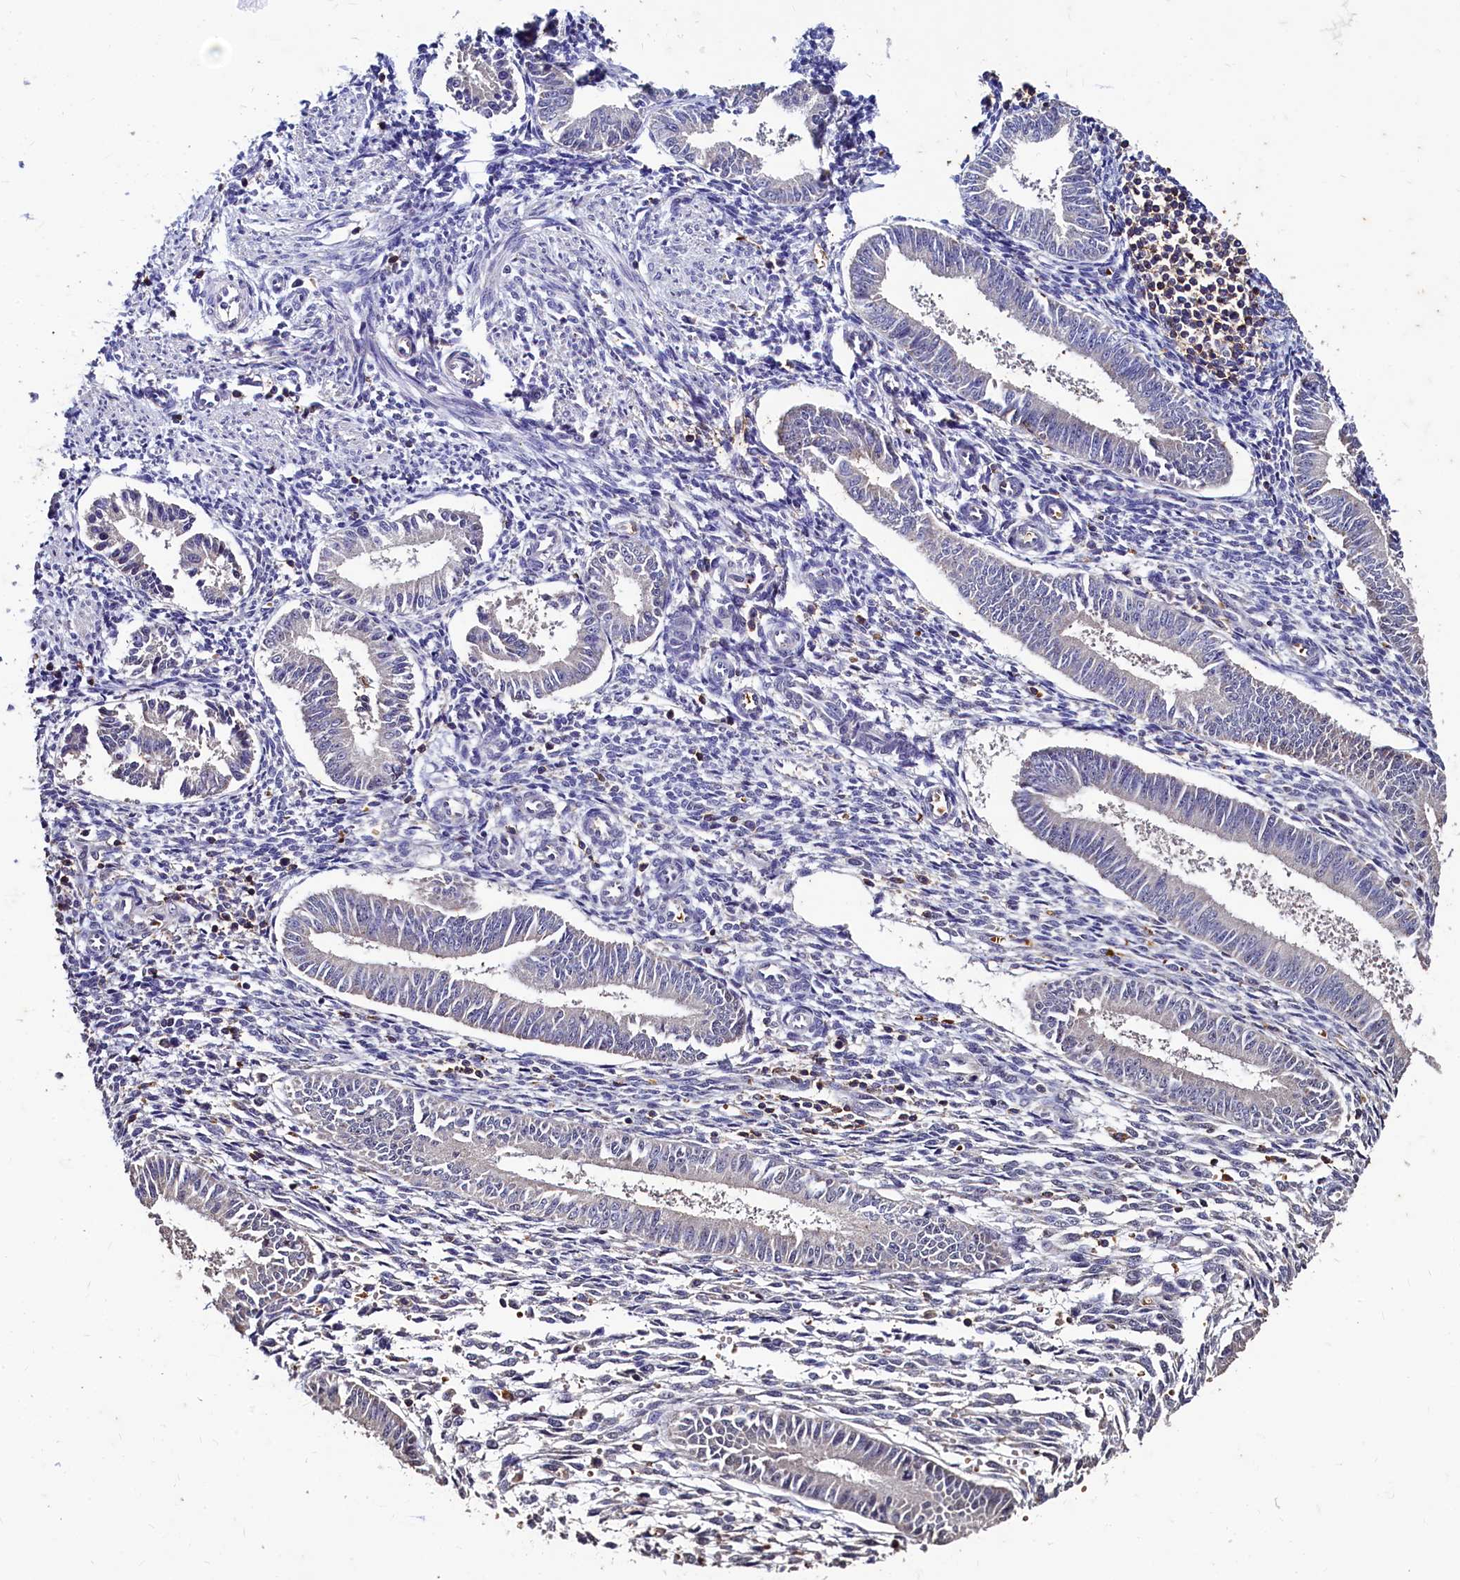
{"staining": {"intensity": "negative", "quantity": "none", "location": "none"}, "tissue": "endometrium", "cell_type": "Cells in endometrial stroma", "image_type": "normal", "snomed": [{"axis": "morphology", "description": "Normal tissue, NOS"}, {"axis": "topography", "description": "Uterus"}, {"axis": "topography", "description": "Endometrium"}], "caption": "Endometrium stained for a protein using IHC displays no staining cells in endometrial stroma.", "gene": "CSTPP1", "patient": {"sex": "female", "age": 48}}